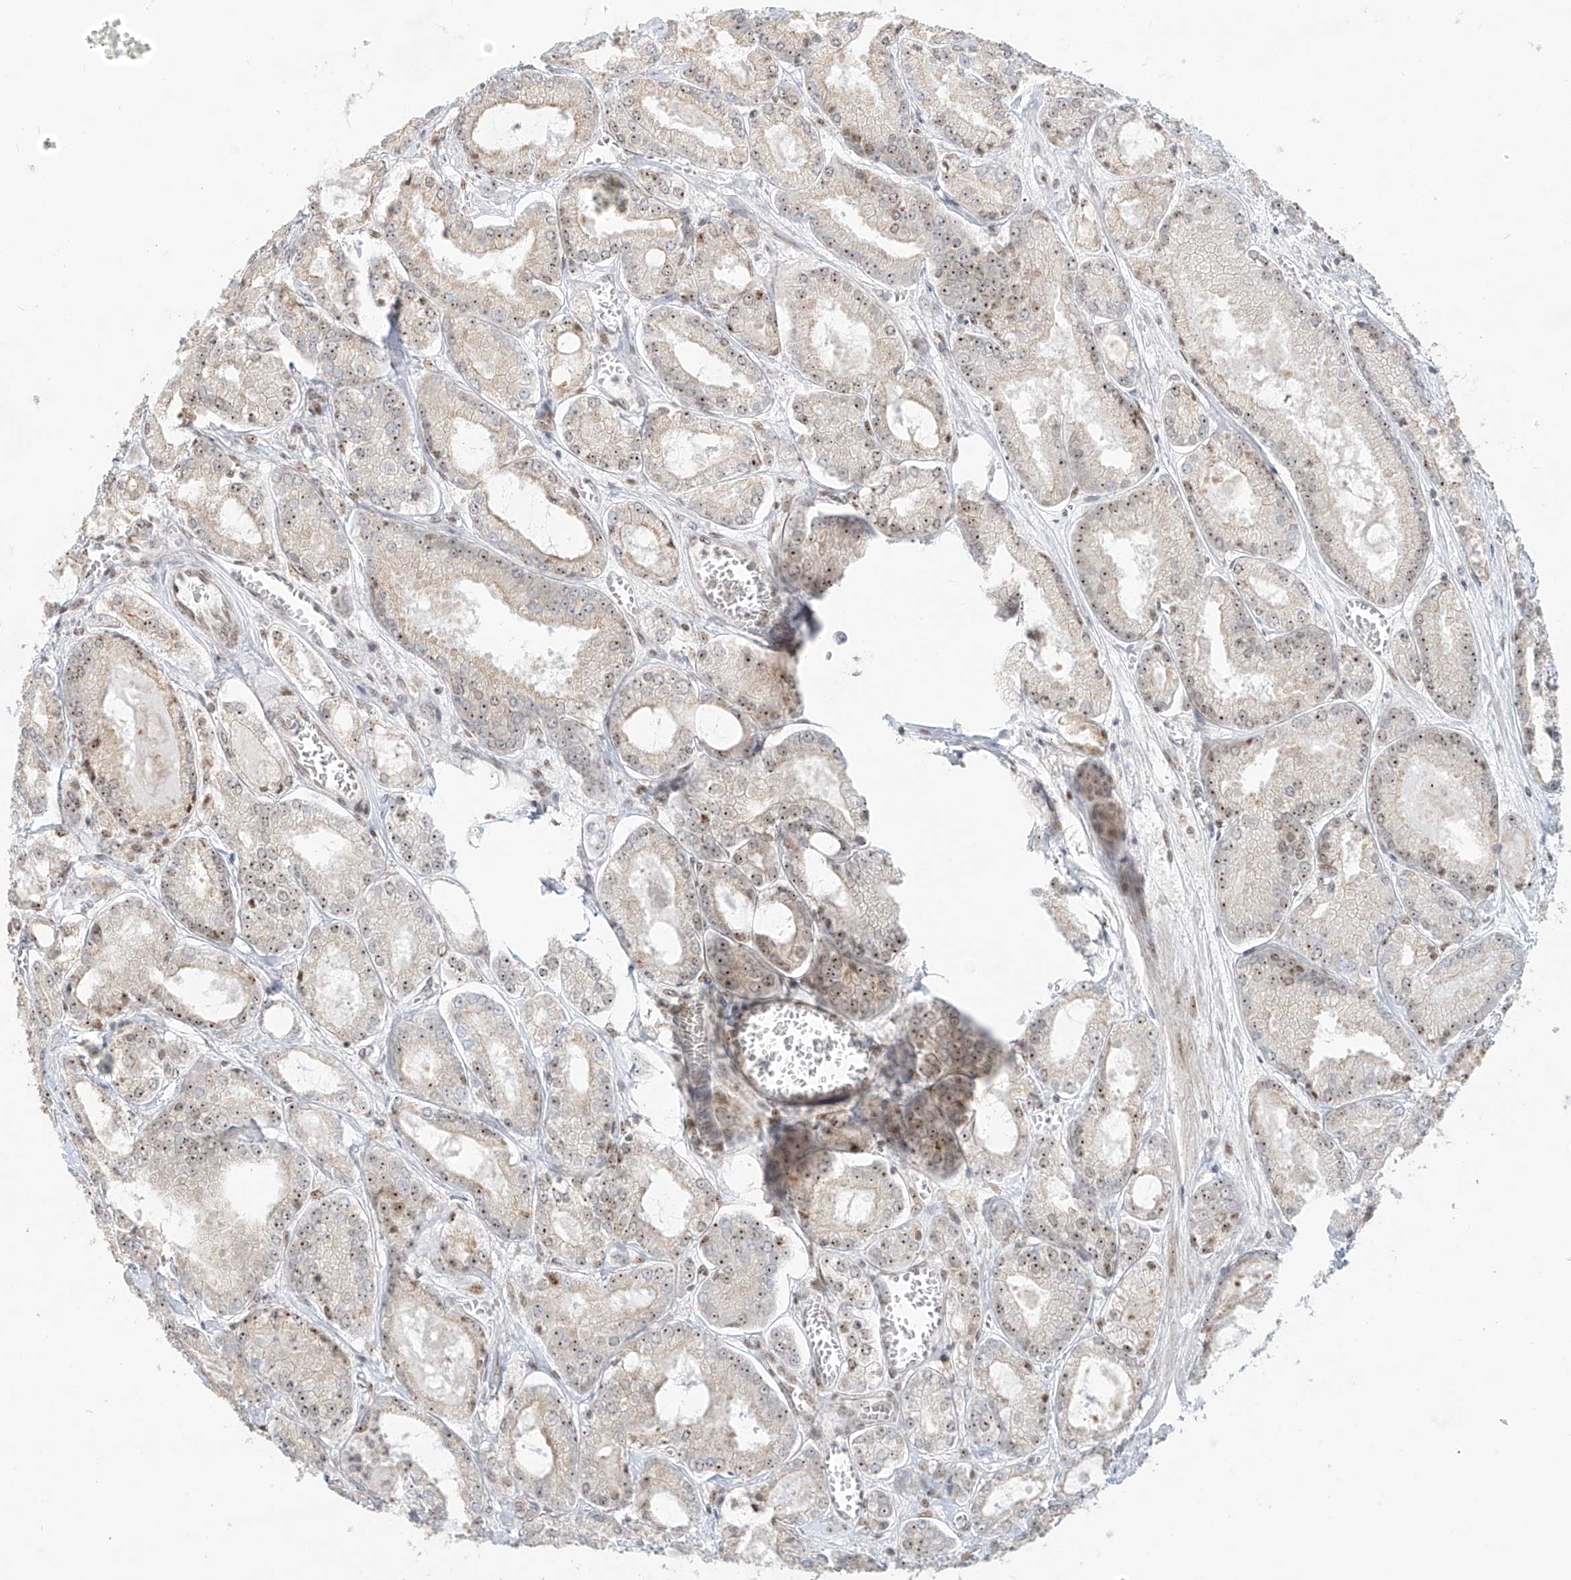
{"staining": {"intensity": "moderate", "quantity": "25%-75%", "location": "cytoplasmic/membranous,nuclear"}, "tissue": "prostate cancer", "cell_type": "Tumor cells", "image_type": "cancer", "snomed": [{"axis": "morphology", "description": "Adenocarcinoma, Low grade"}, {"axis": "topography", "description": "Prostate"}], "caption": "A photomicrograph of prostate adenocarcinoma (low-grade) stained for a protein demonstrates moderate cytoplasmic/membranous and nuclear brown staining in tumor cells. The staining was performed using DAB (3,3'-diaminobenzidine), with brown indicating positive protein expression. Nuclei are stained blue with hematoxylin.", "gene": "ZNF512", "patient": {"sex": "male", "age": 67}}